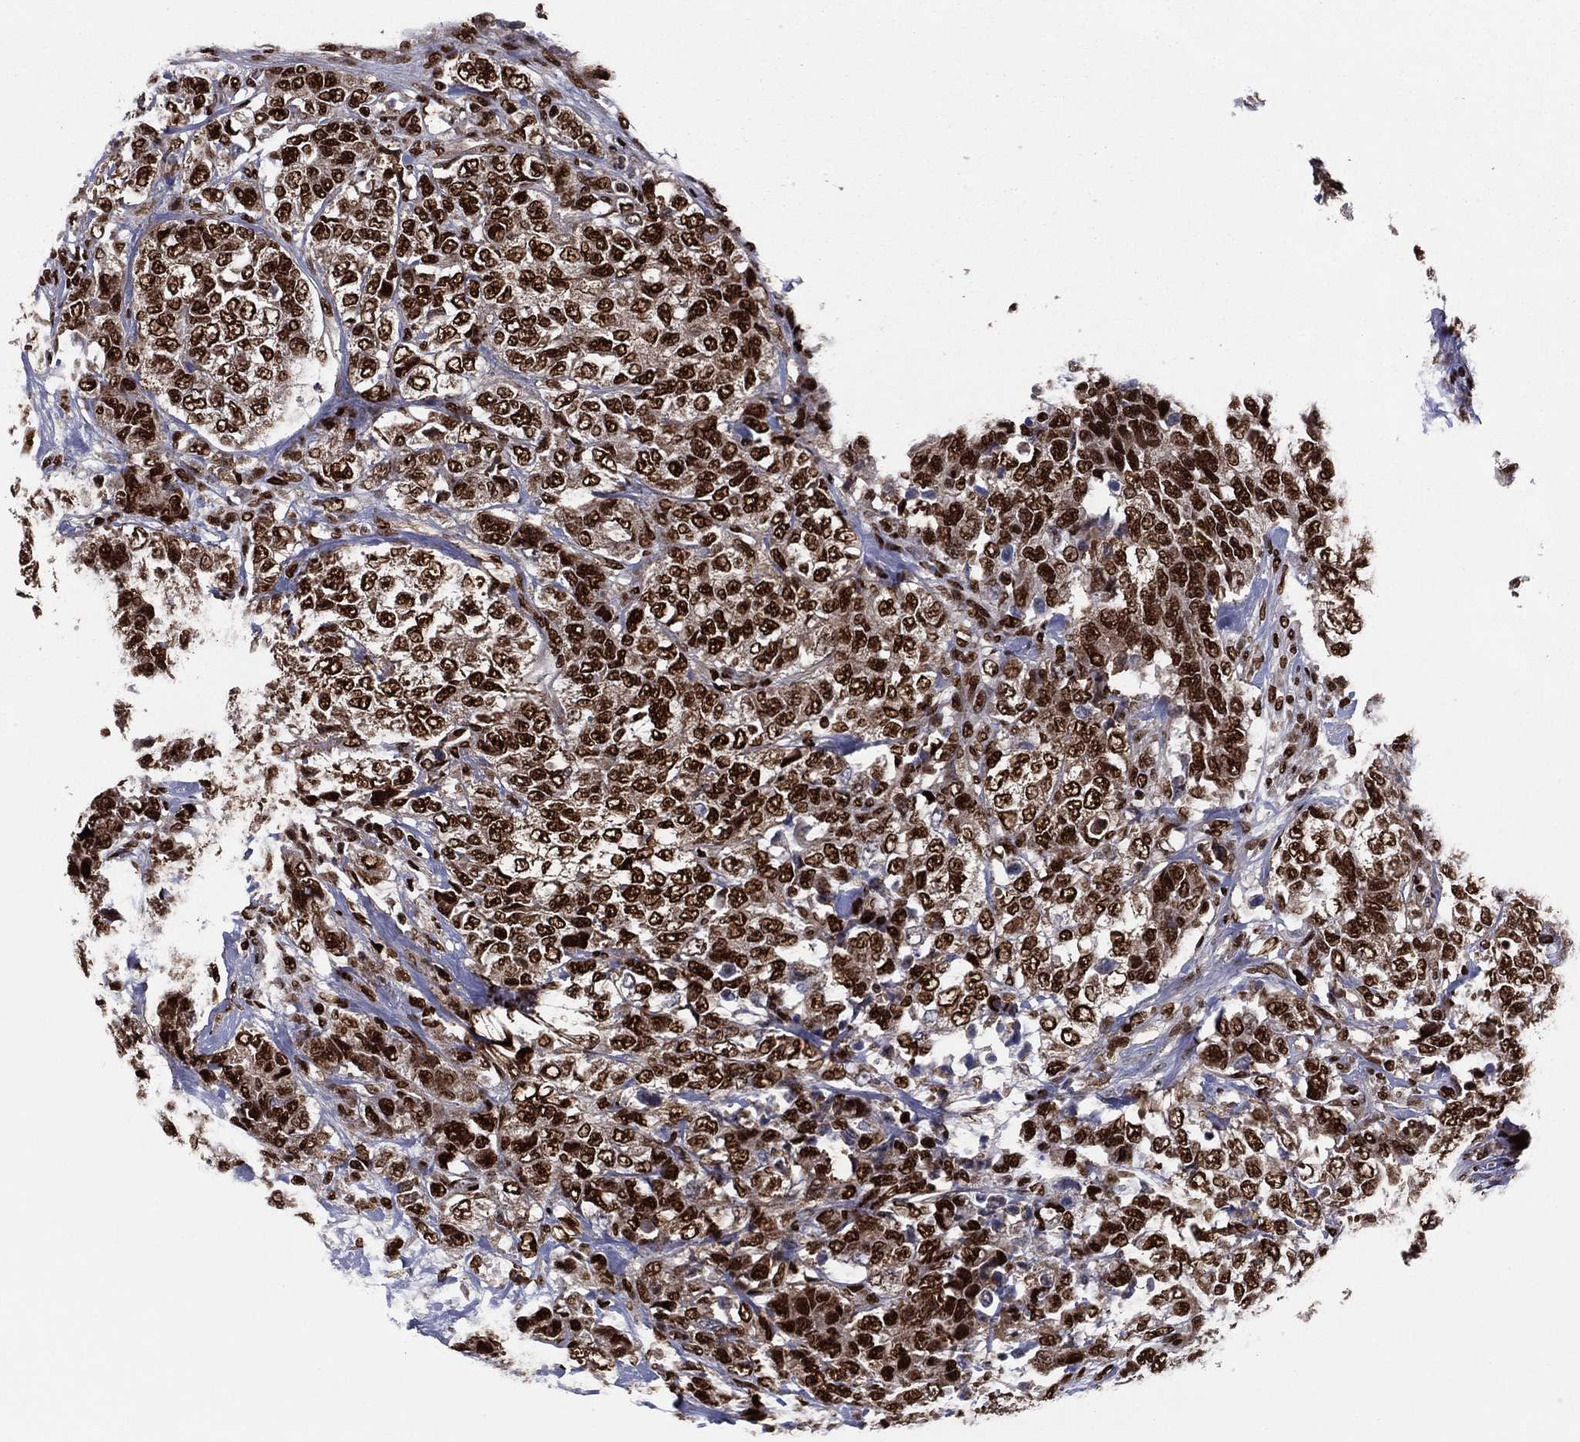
{"staining": {"intensity": "strong", "quantity": ">75%", "location": "nuclear"}, "tissue": "urothelial cancer", "cell_type": "Tumor cells", "image_type": "cancer", "snomed": [{"axis": "morphology", "description": "Urothelial carcinoma, High grade"}, {"axis": "topography", "description": "Urinary bladder"}], "caption": "Urothelial cancer stained for a protein (brown) demonstrates strong nuclear positive positivity in about >75% of tumor cells.", "gene": "TP53BP1", "patient": {"sex": "female", "age": 78}}